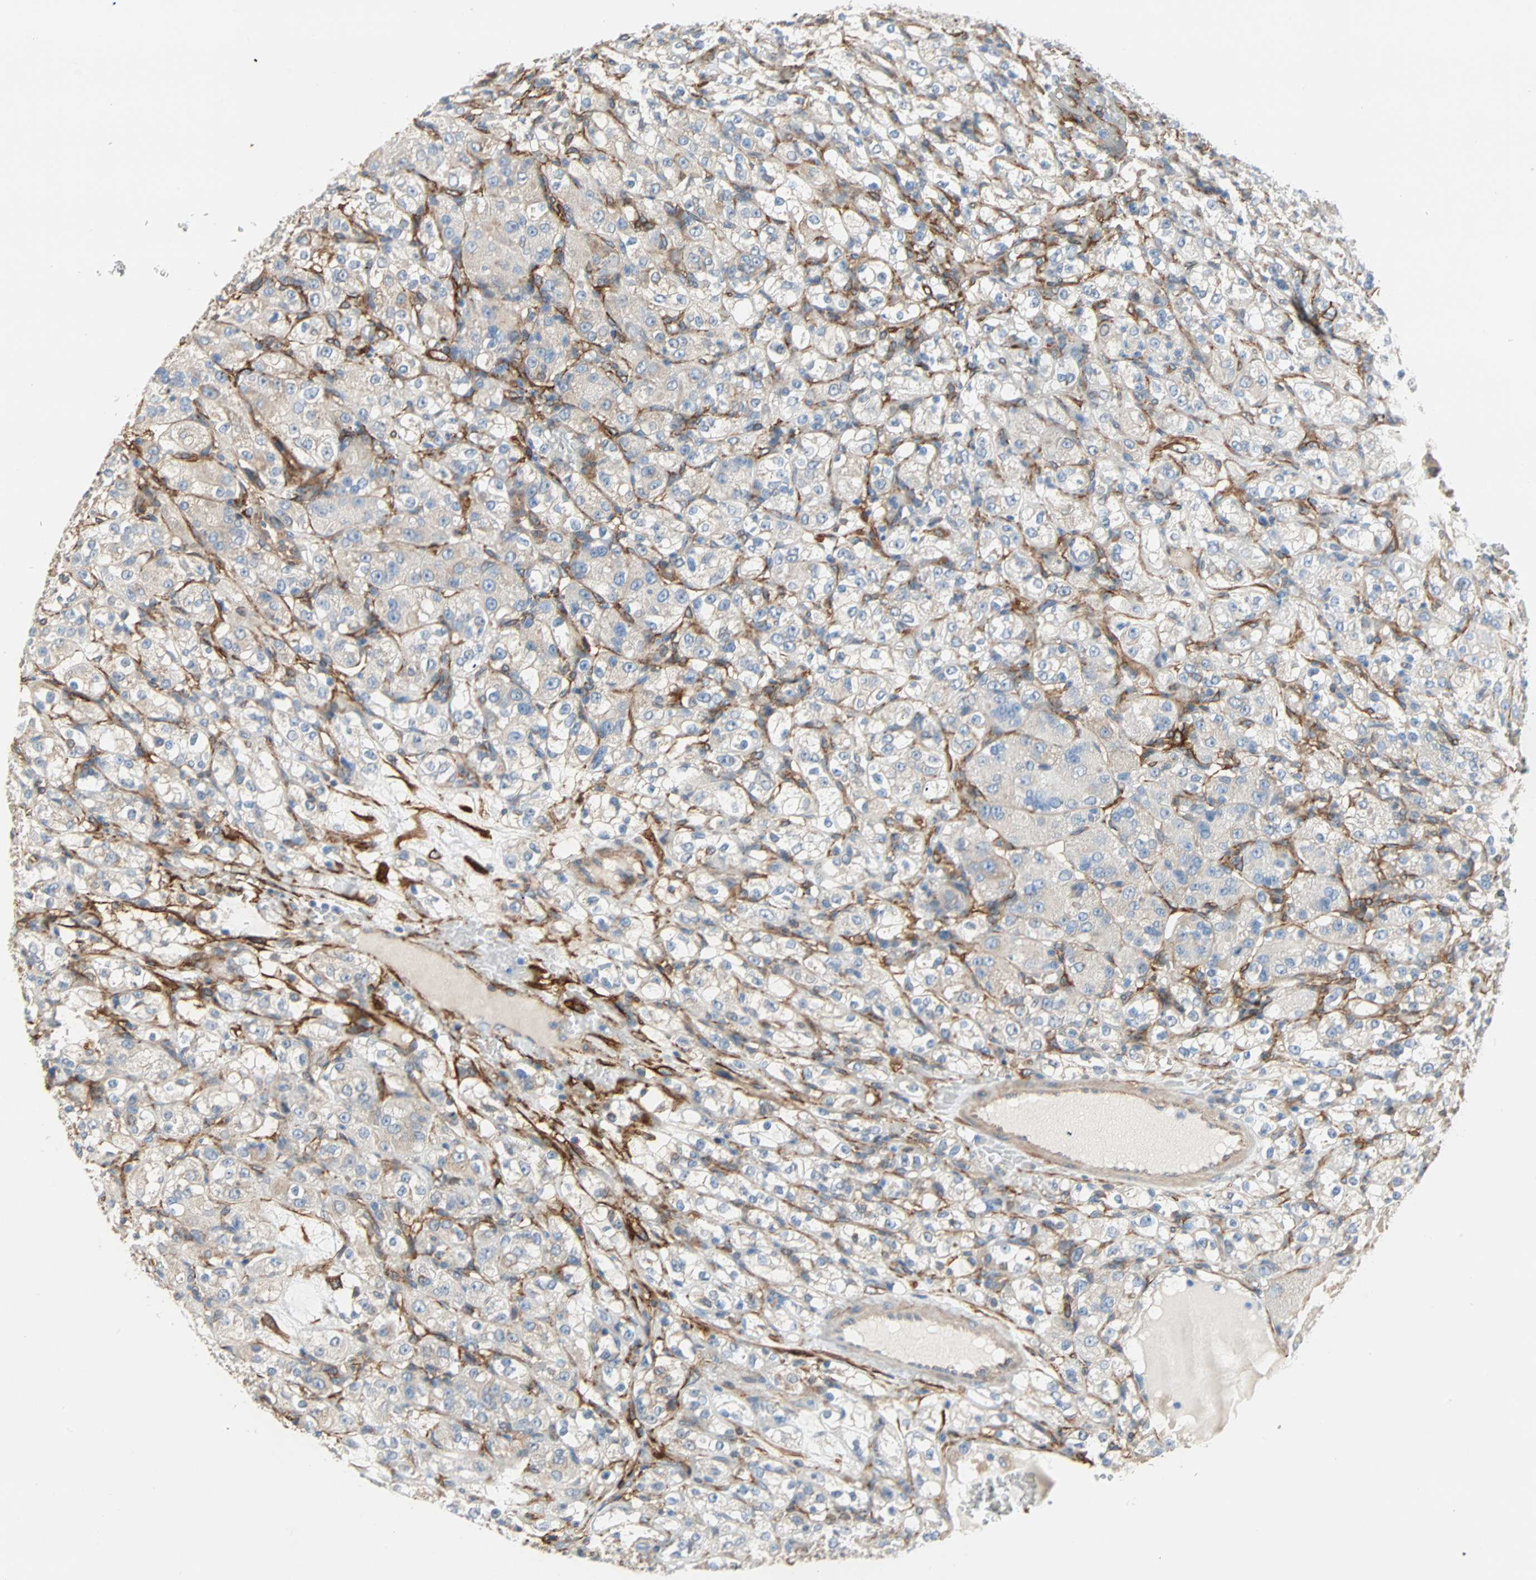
{"staining": {"intensity": "weak", "quantity": "25%-75%", "location": "cytoplasmic/membranous"}, "tissue": "renal cancer", "cell_type": "Tumor cells", "image_type": "cancer", "snomed": [{"axis": "morphology", "description": "Normal tissue, NOS"}, {"axis": "morphology", "description": "Adenocarcinoma, NOS"}, {"axis": "topography", "description": "Kidney"}], "caption": "This histopathology image demonstrates immunohistochemistry (IHC) staining of human renal cancer (adenocarcinoma), with low weak cytoplasmic/membranous staining in about 25%-75% of tumor cells.", "gene": "EPB41L2", "patient": {"sex": "male", "age": 61}}